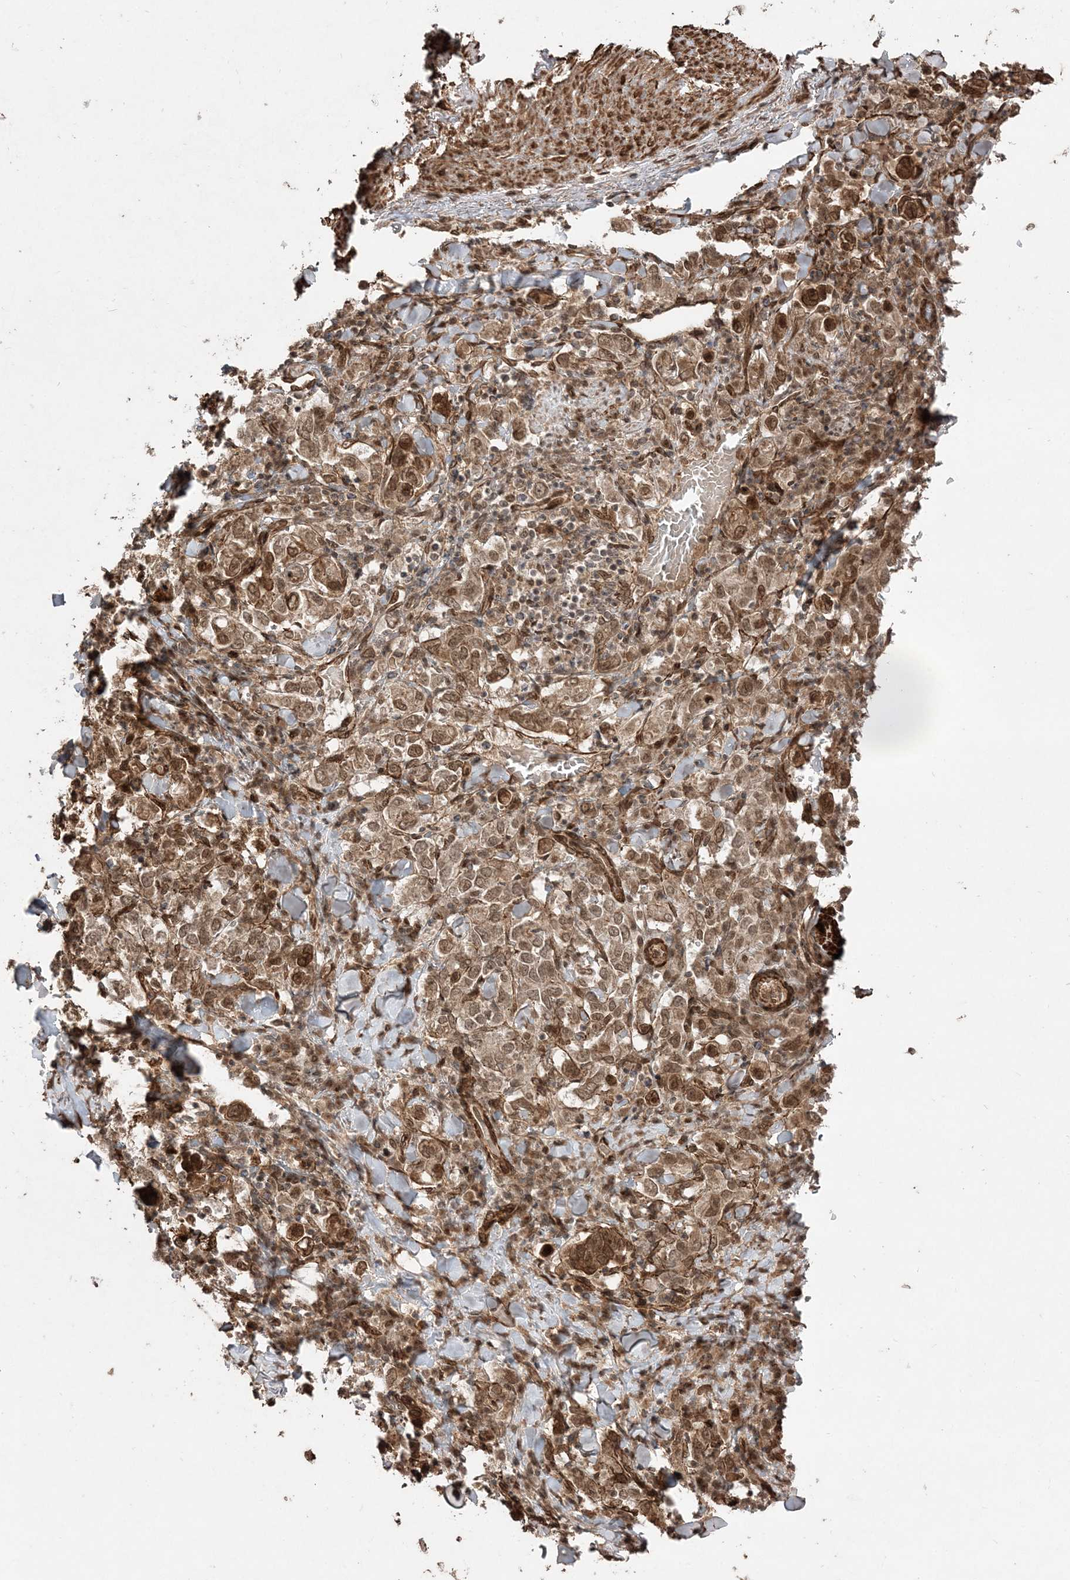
{"staining": {"intensity": "moderate", "quantity": ">75%", "location": "cytoplasmic/membranous,nuclear"}, "tissue": "stomach cancer", "cell_type": "Tumor cells", "image_type": "cancer", "snomed": [{"axis": "morphology", "description": "Adenocarcinoma, NOS"}, {"axis": "topography", "description": "Stomach, upper"}], "caption": "Brown immunohistochemical staining in stomach cancer demonstrates moderate cytoplasmic/membranous and nuclear positivity in approximately >75% of tumor cells.", "gene": "ETAA1", "patient": {"sex": "male", "age": 62}}